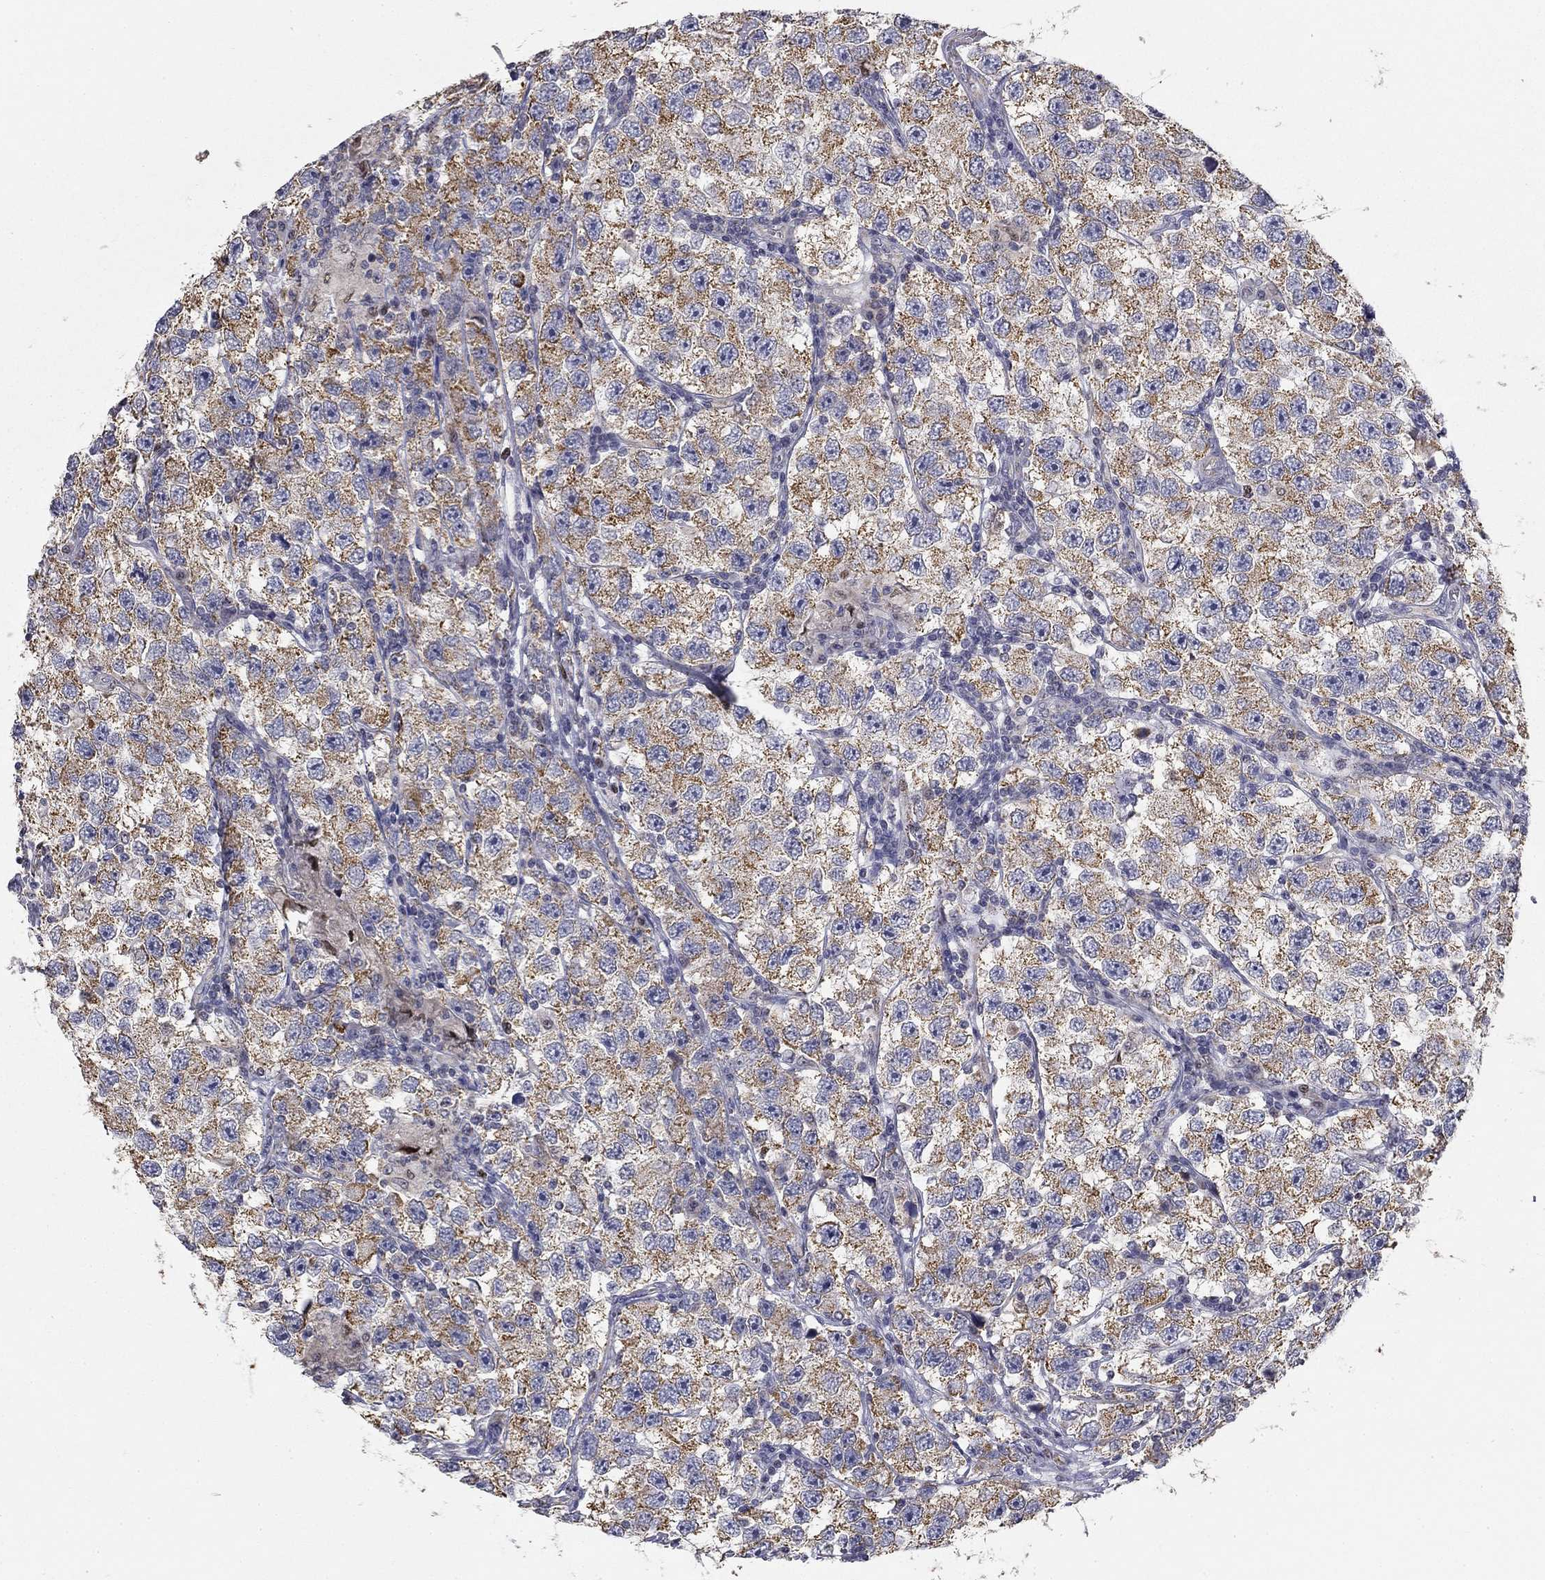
{"staining": {"intensity": "moderate", "quantity": "25%-75%", "location": "cytoplasmic/membranous"}, "tissue": "testis cancer", "cell_type": "Tumor cells", "image_type": "cancer", "snomed": [{"axis": "morphology", "description": "Seminoma, NOS"}, {"axis": "topography", "description": "Testis"}], "caption": "Tumor cells display medium levels of moderate cytoplasmic/membranous staining in approximately 25%-75% of cells in human testis cancer.", "gene": "SLC2A9", "patient": {"sex": "male", "age": 26}}